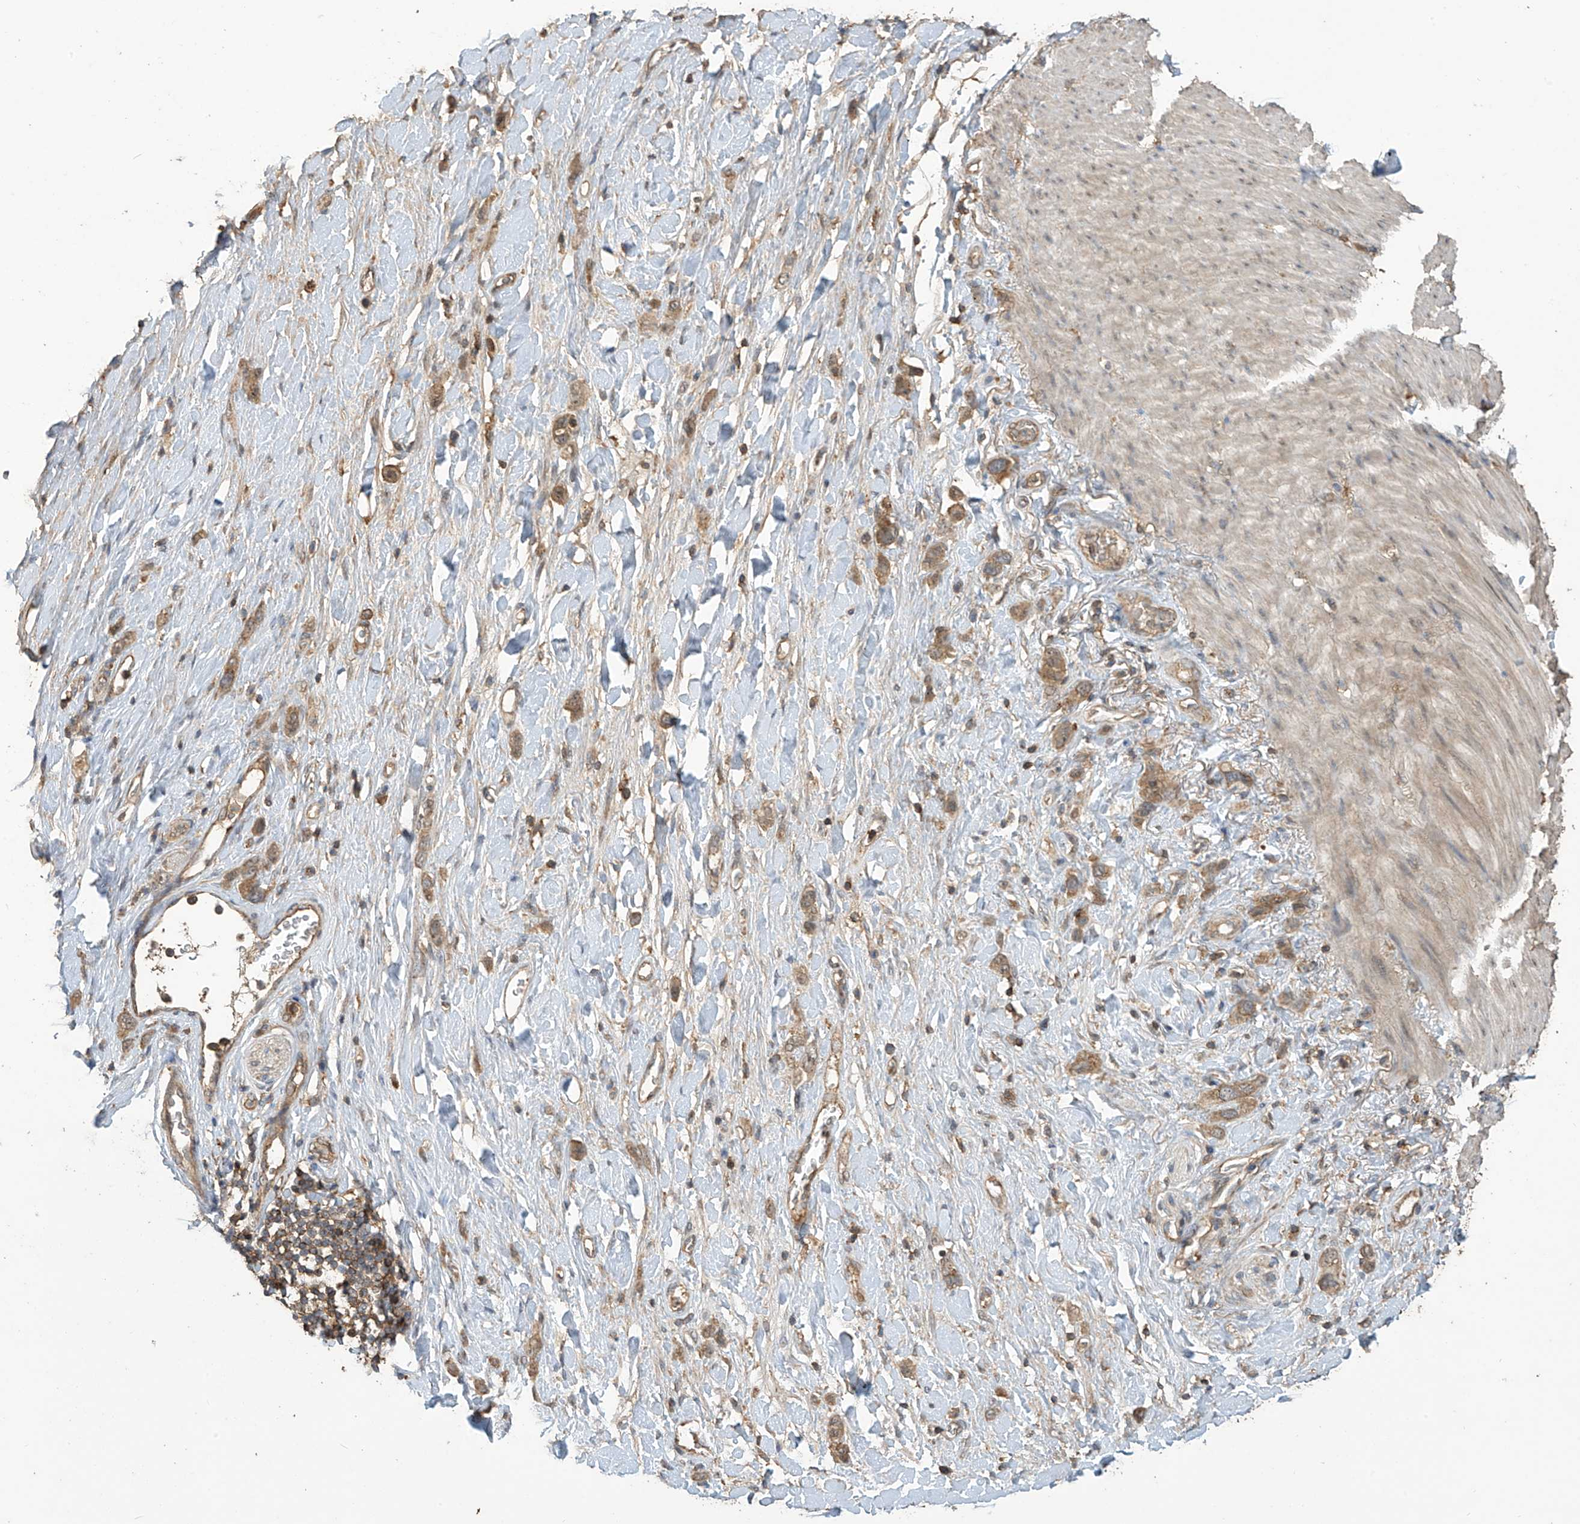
{"staining": {"intensity": "moderate", "quantity": ">75%", "location": "cytoplasmic/membranous"}, "tissue": "stomach cancer", "cell_type": "Tumor cells", "image_type": "cancer", "snomed": [{"axis": "morphology", "description": "Adenocarcinoma, NOS"}, {"axis": "topography", "description": "Stomach"}], "caption": "Stomach adenocarcinoma stained for a protein (brown) shows moderate cytoplasmic/membranous positive staining in about >75% of tumor cells.", "gene": "COX10", "patient": {"sex": "female", "age": 65}}